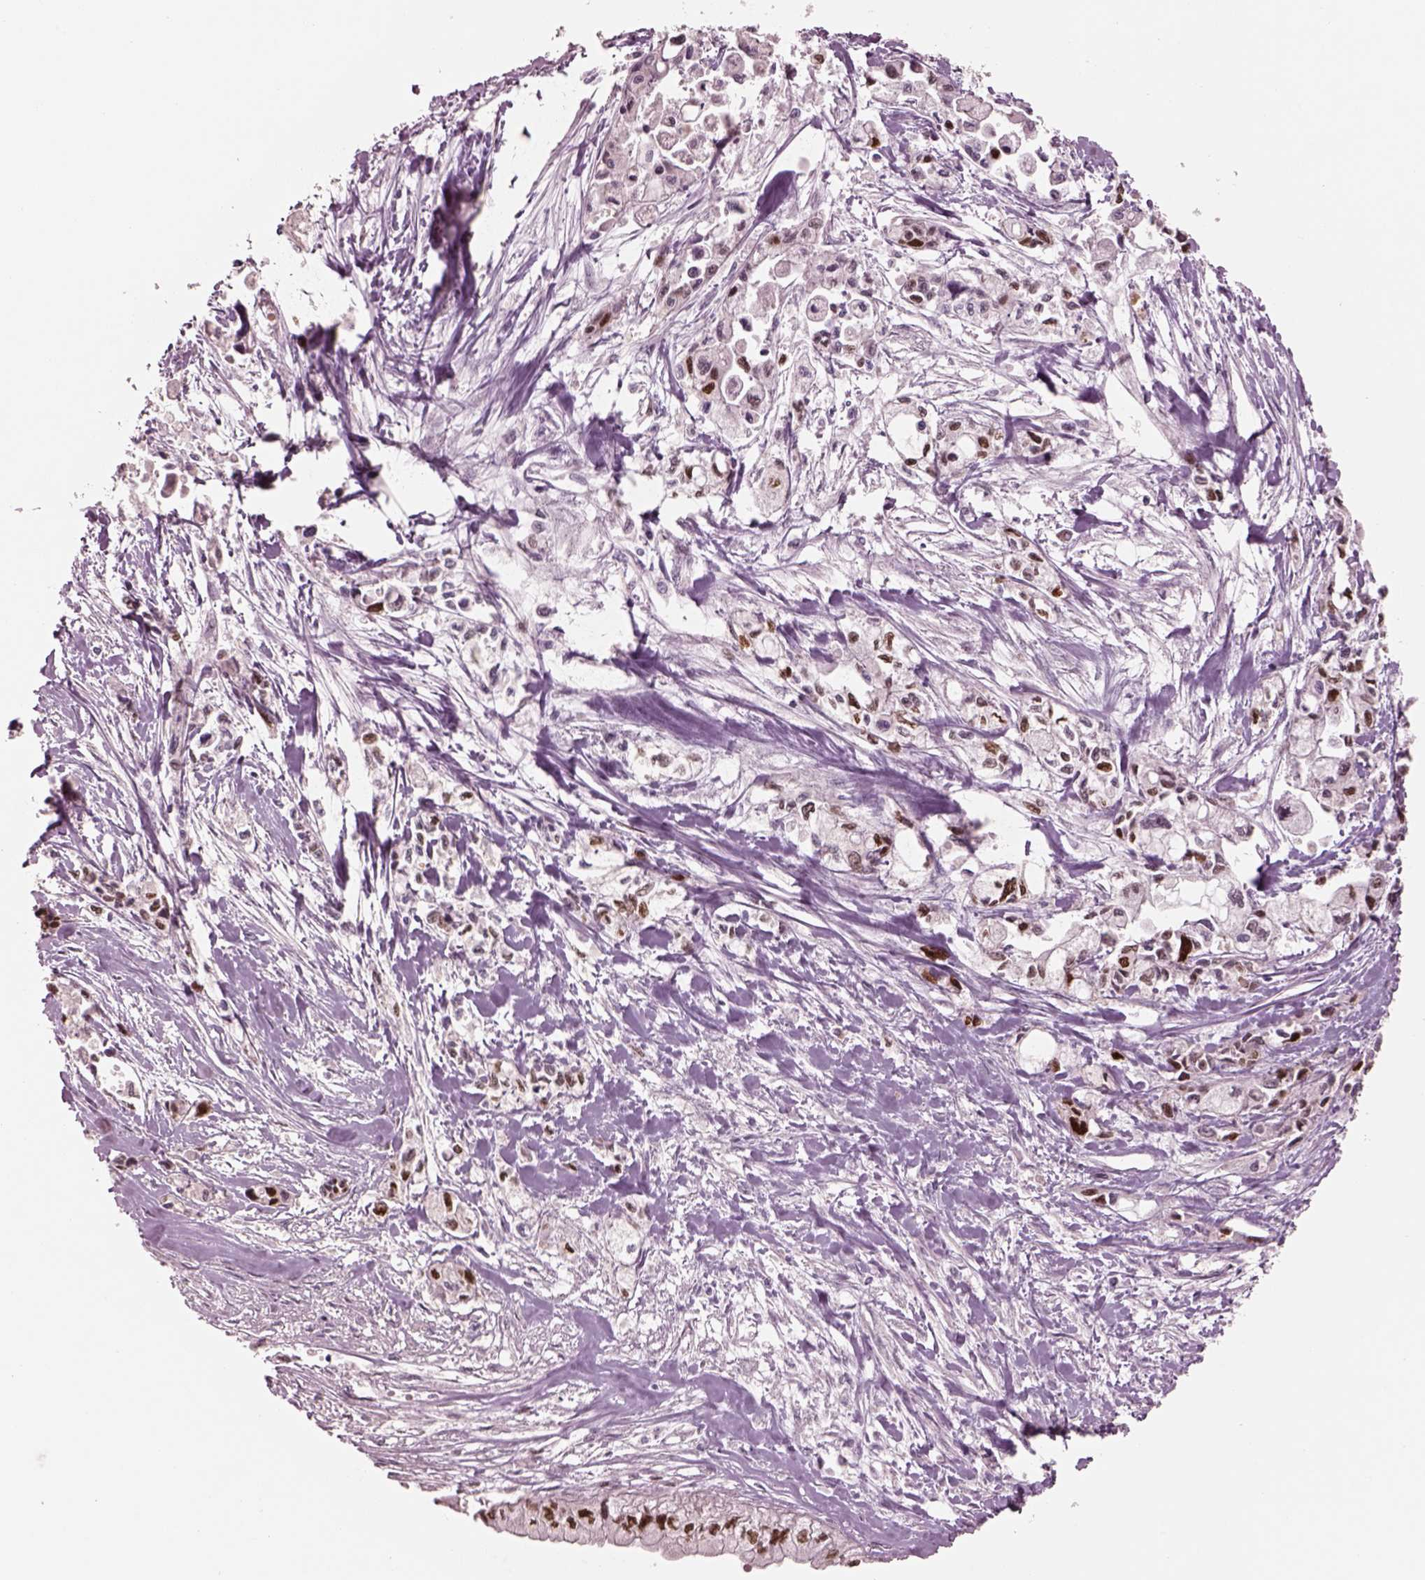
{"staining": {"intensity": "strong", "quantity": ">75%", "location": "nuclear"}, "tissue": "pancreatic cancer", "cell_type": "Tumor cells", "image_type": "cancer", "snomed": [{"axis": "morphology", "description": "Adenocarcinoma, NOS"}, {"axis": "topography", "description": "Pancreas"}], "caption": "This image exhibits pancreatic cancer stained with IHC to label a protein in brown. The nuclear of tumor cells show strong positivity for the protein. Nuclei are counter-stained blue.", "gene": "SOX9", "patient": {"sex": "female", "age": 61}}